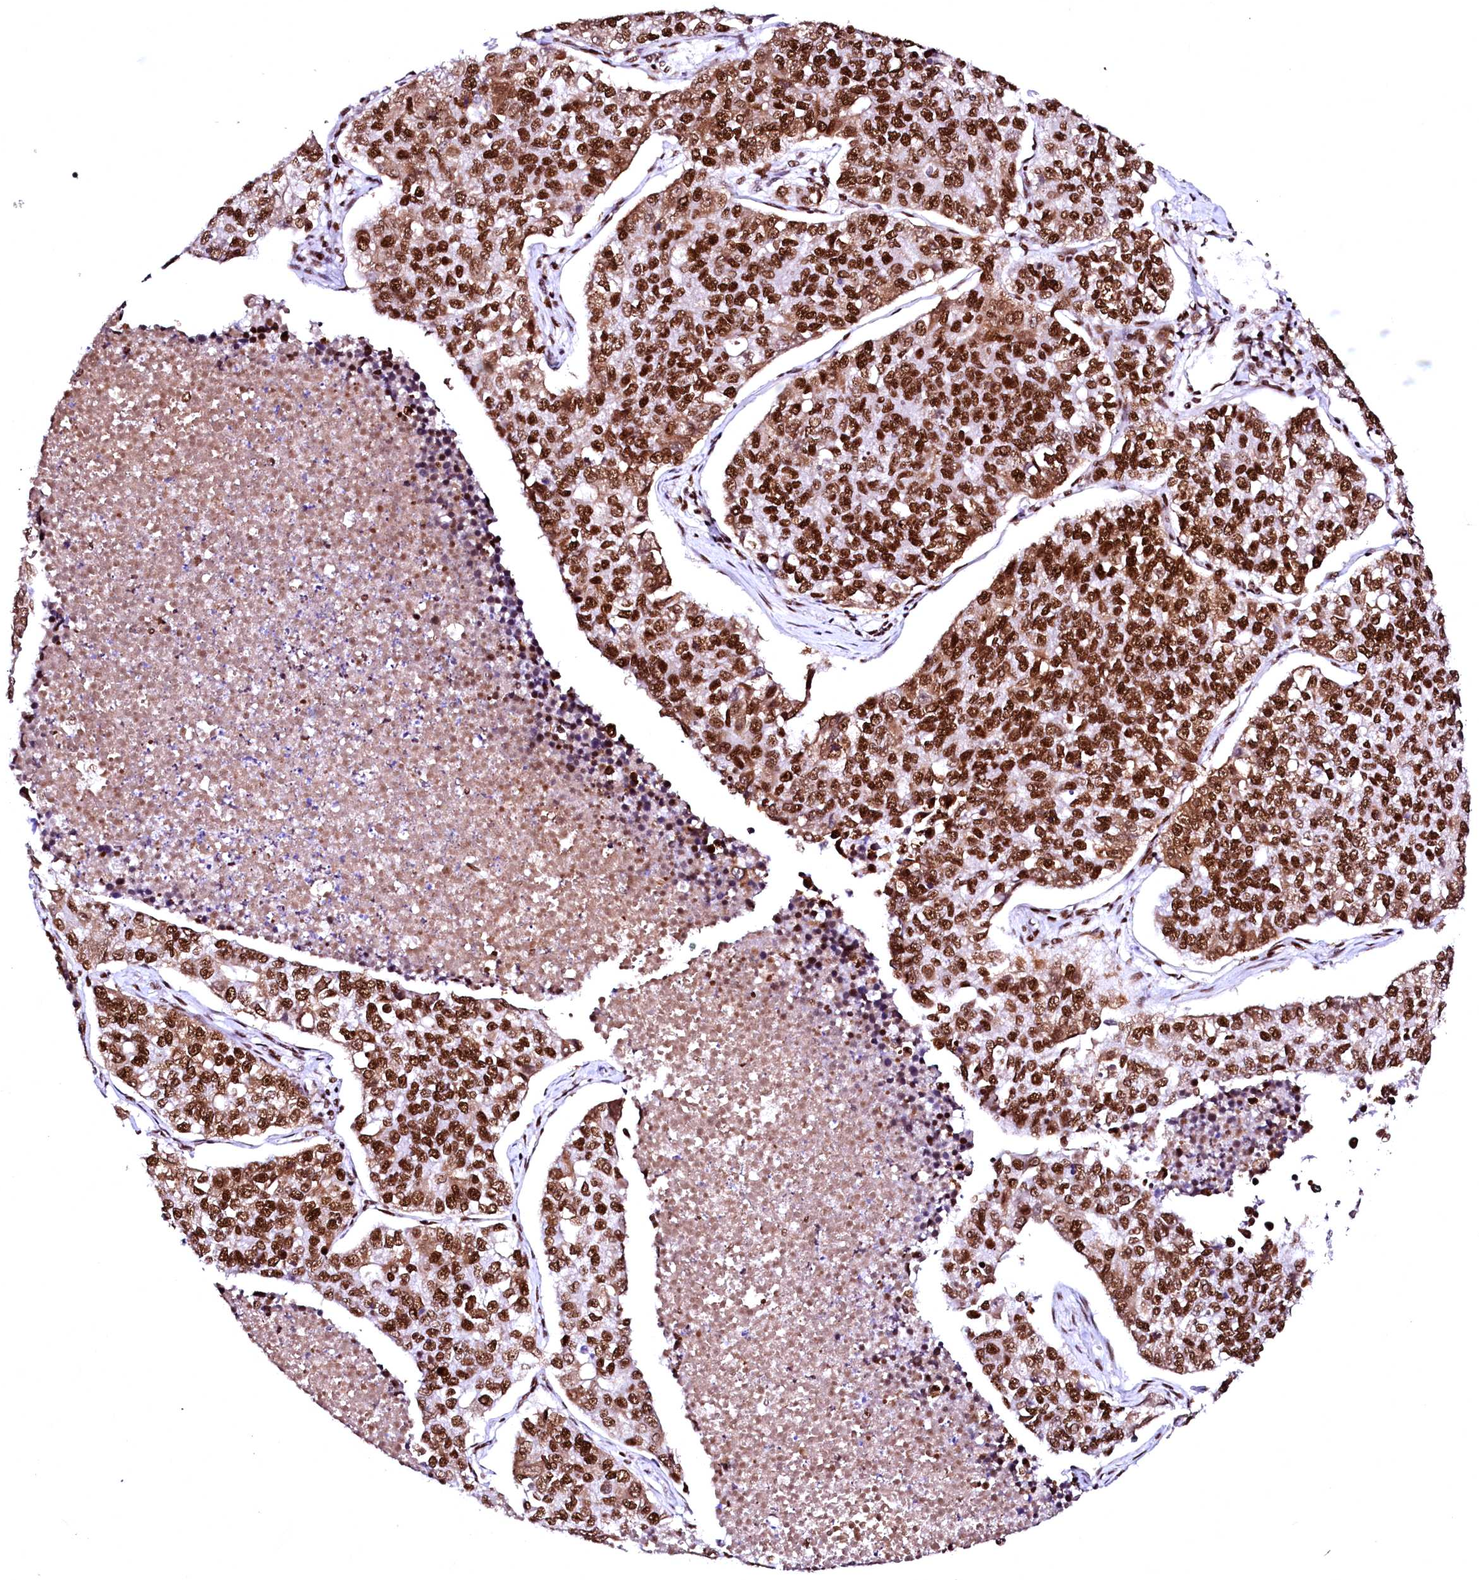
{"staining": {"intensity": "strong", "quantity": ">75%", "location": "cytoplasmic/membranous,nuclear"}, "tissue": "lung cancer", "cell_type": "Tumor cells", "image_type": "cancer", "snomed": [{"axis": "morphology", "description": "Adenocarcinoma, NOS"}, {"axis": "topography", "description": "Lung"}], "caption": "Tumor cells show strong cytoplasmic/membranous and nuclear positivity in about >75% of cells in lung adenocarcinoma.", "gene": "CPSF6", "patient": {"sex": "male", "age": 49}}